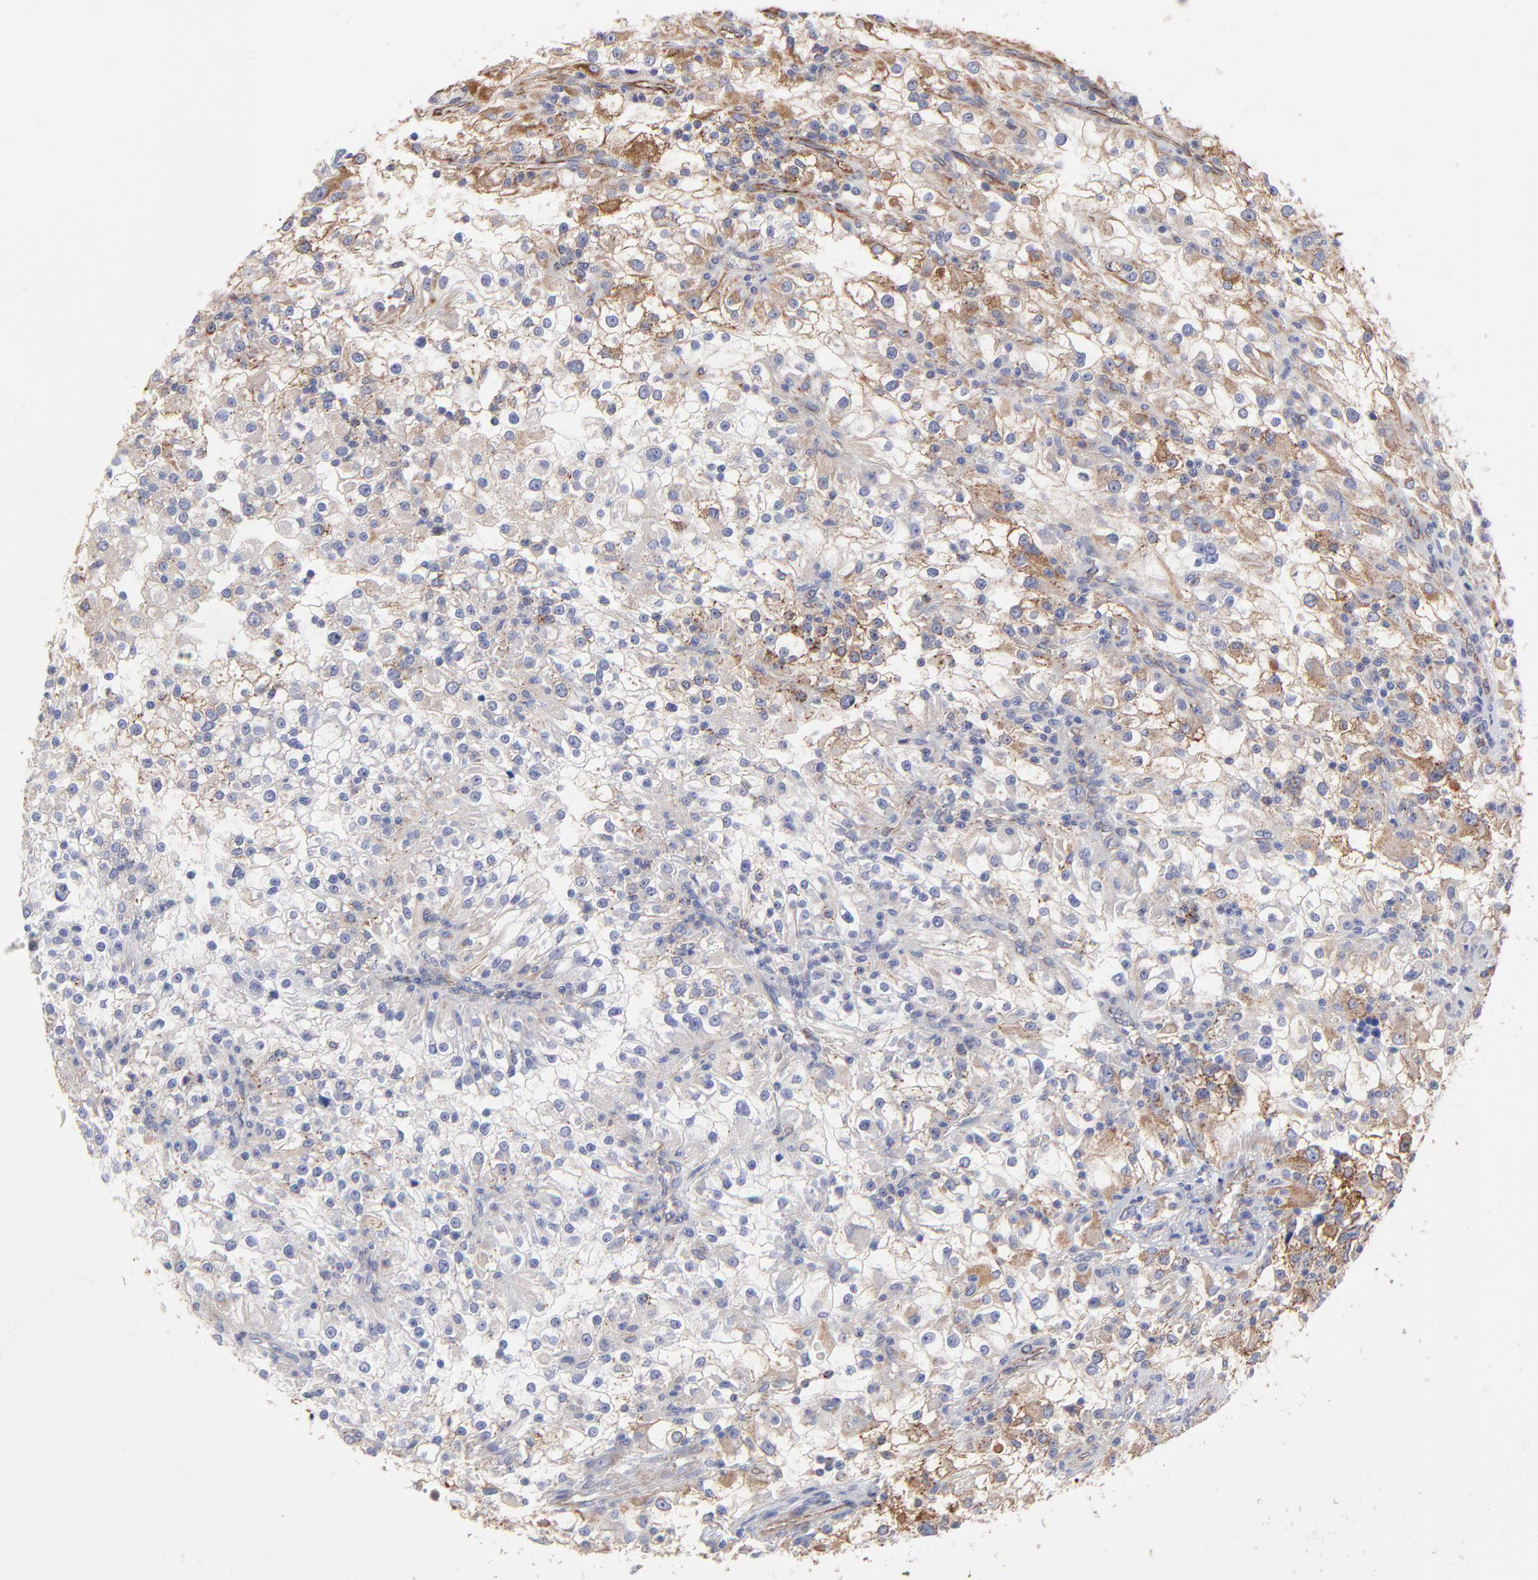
{"staining": {"intensity": "moderate", "quantity": "<25%", "location": "cytoplasmic/membranous"}, "tissue": "renal cancer", "cell_type": "Tumor cells", "image_type": "cancer", "snomed": [{"axis": "morphology", "description": "Adenocarcinoma, NOS"}, {"axis": "topography", "description": "Kidney"}], "caption": "DAB immunohistochemical staining of human renal adenocarcinoma reveals moderate cytoplasmic/membranous protein expression in approximately <25% of tumor cells. Using DAB (brown) and hematoxylin (blue) stains, captured at high magnification using brightfield microscopy.", "gene": "COX8C", "patient": {"sex": "female", "age": 52}}